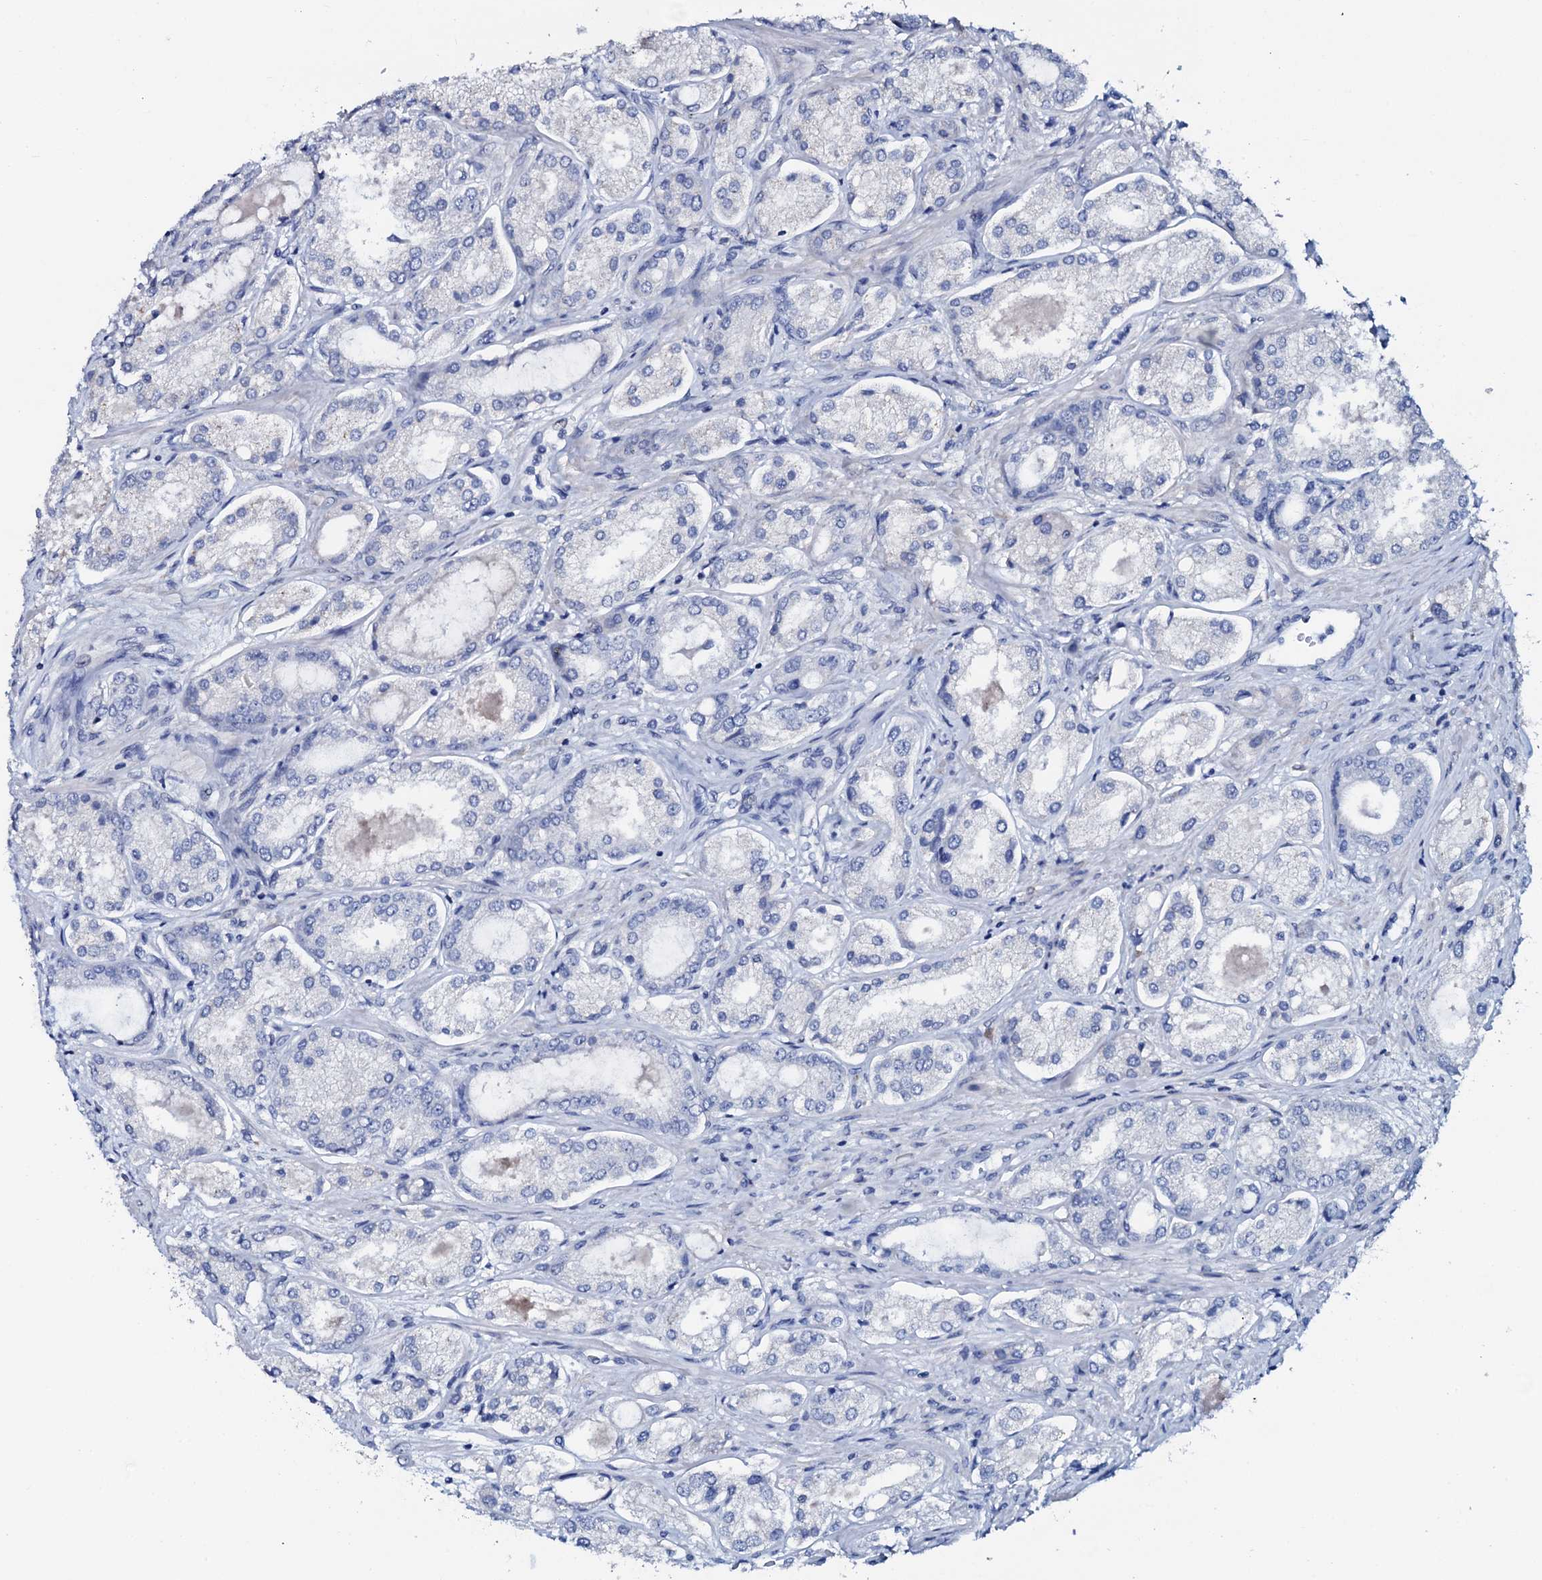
{"staining": {"intensity": "negative", "quantity": "none", "location": "none"}, "tissue": "prostate cancer", "cell_type": "Tumor cells", "image_type": "cancer", "snomed": [{"axis": "morphology", "description": "Adenocarcinoma, Low grade"}, {"axis": "topography", "description": "Prostate"}], "caption": "Tumor cells are negative for protein expression in human adenocarcinoma (low-grade) (prostate).", "gene": "AMER2", "patient": {"sex": "male", "age": 68}}